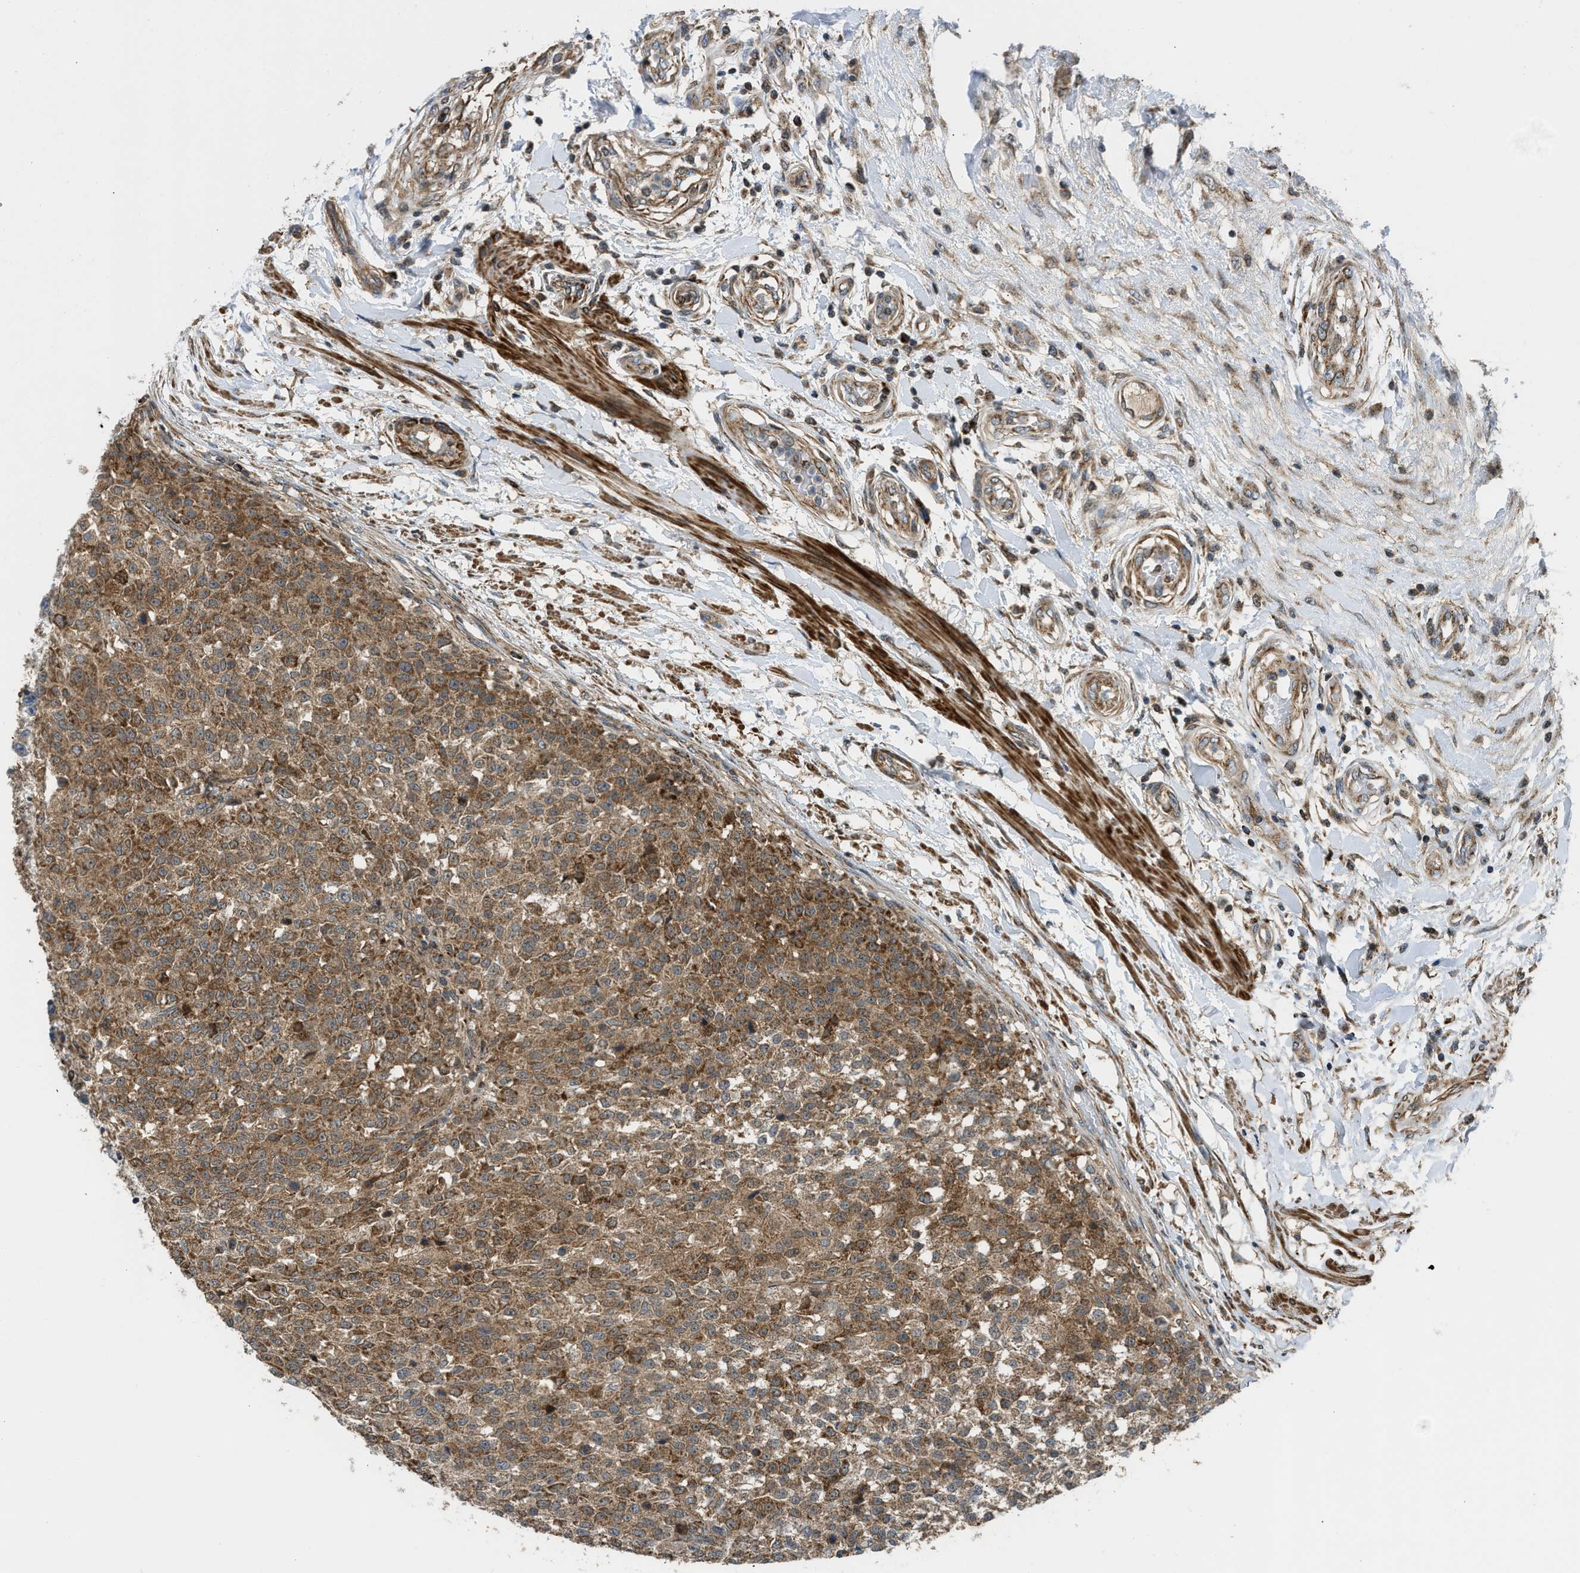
{"staining": {"intensity": "moderate", "quantity": ">75%", "location": "cytoplasmic/membranous"}, "tissue": "testis cancer", "cell_type": "Tumor cells", "image_type": "cancer", "snomed": [{"axis": "morphology", "description": "Seminoma, NOS"}, {"axis": "topography", "description": "Testis"}], "caption": "Immunohistochemistry of testis cancer (seminoma) reveals medium levels of moderate cytoplasmic/membranous staining in approximately >75% of tumor cells.", "gene": "SESN2", "patient": {"sex": "male", "age": 59}}